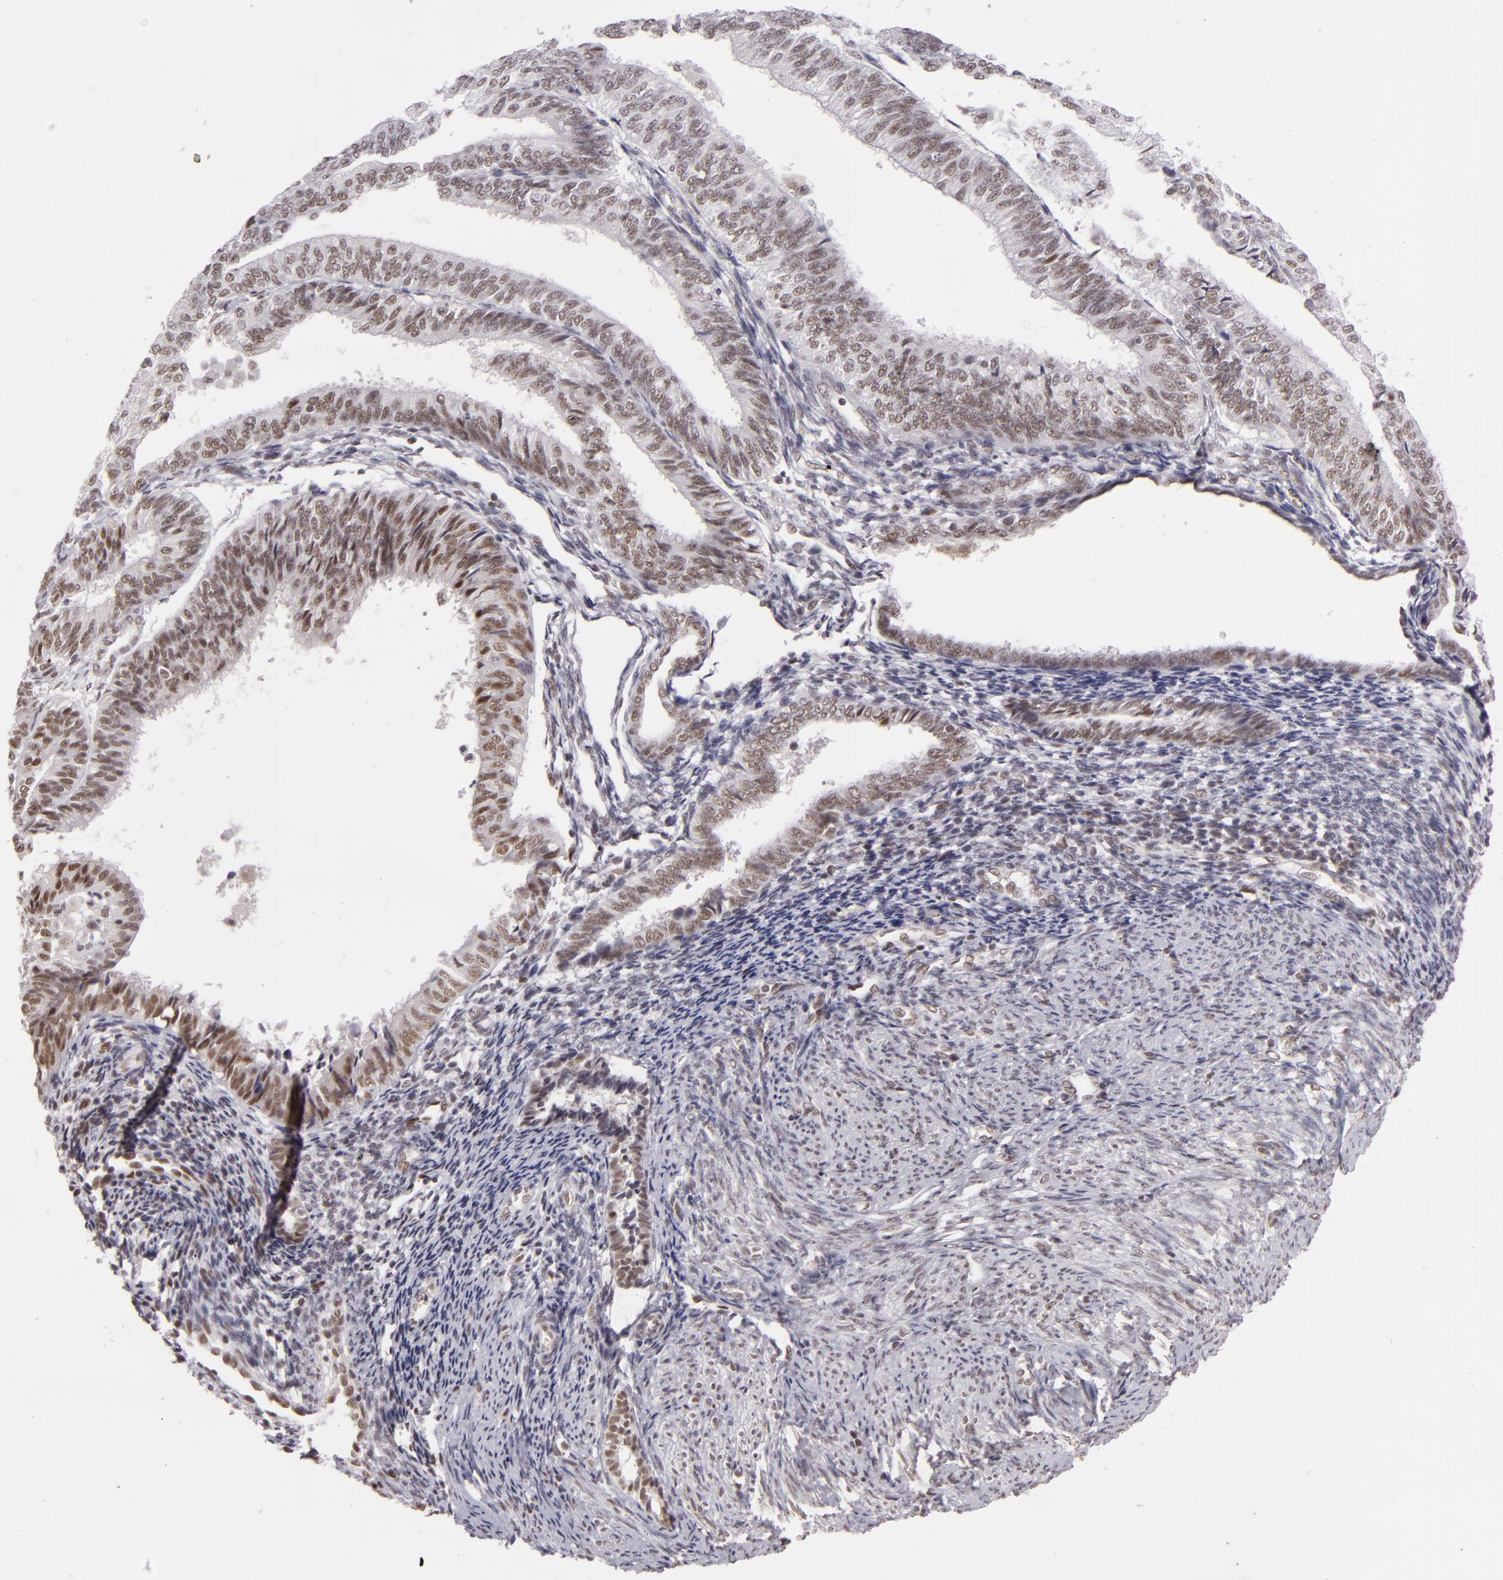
{"staining": {"intensity": "weak", "quantity": "25%-75%", "location": "nuclear"}, "tissue": "endometrial cancer", "cell_type": "Tumor cells", "image_type": "cancer", "snomed": [{"axis": "morphology", "description": "Adenocarcinoma, NOS"}, {"axis": "topography", "description": "Endometrium"}], "caption": "Protein analysis of endometrial cancer tissue displays weak nuclear expression in approximately 25%-75% of tumor cells.", "gene": "INTS6", "patient": {"sex": "female", "age": 55}}